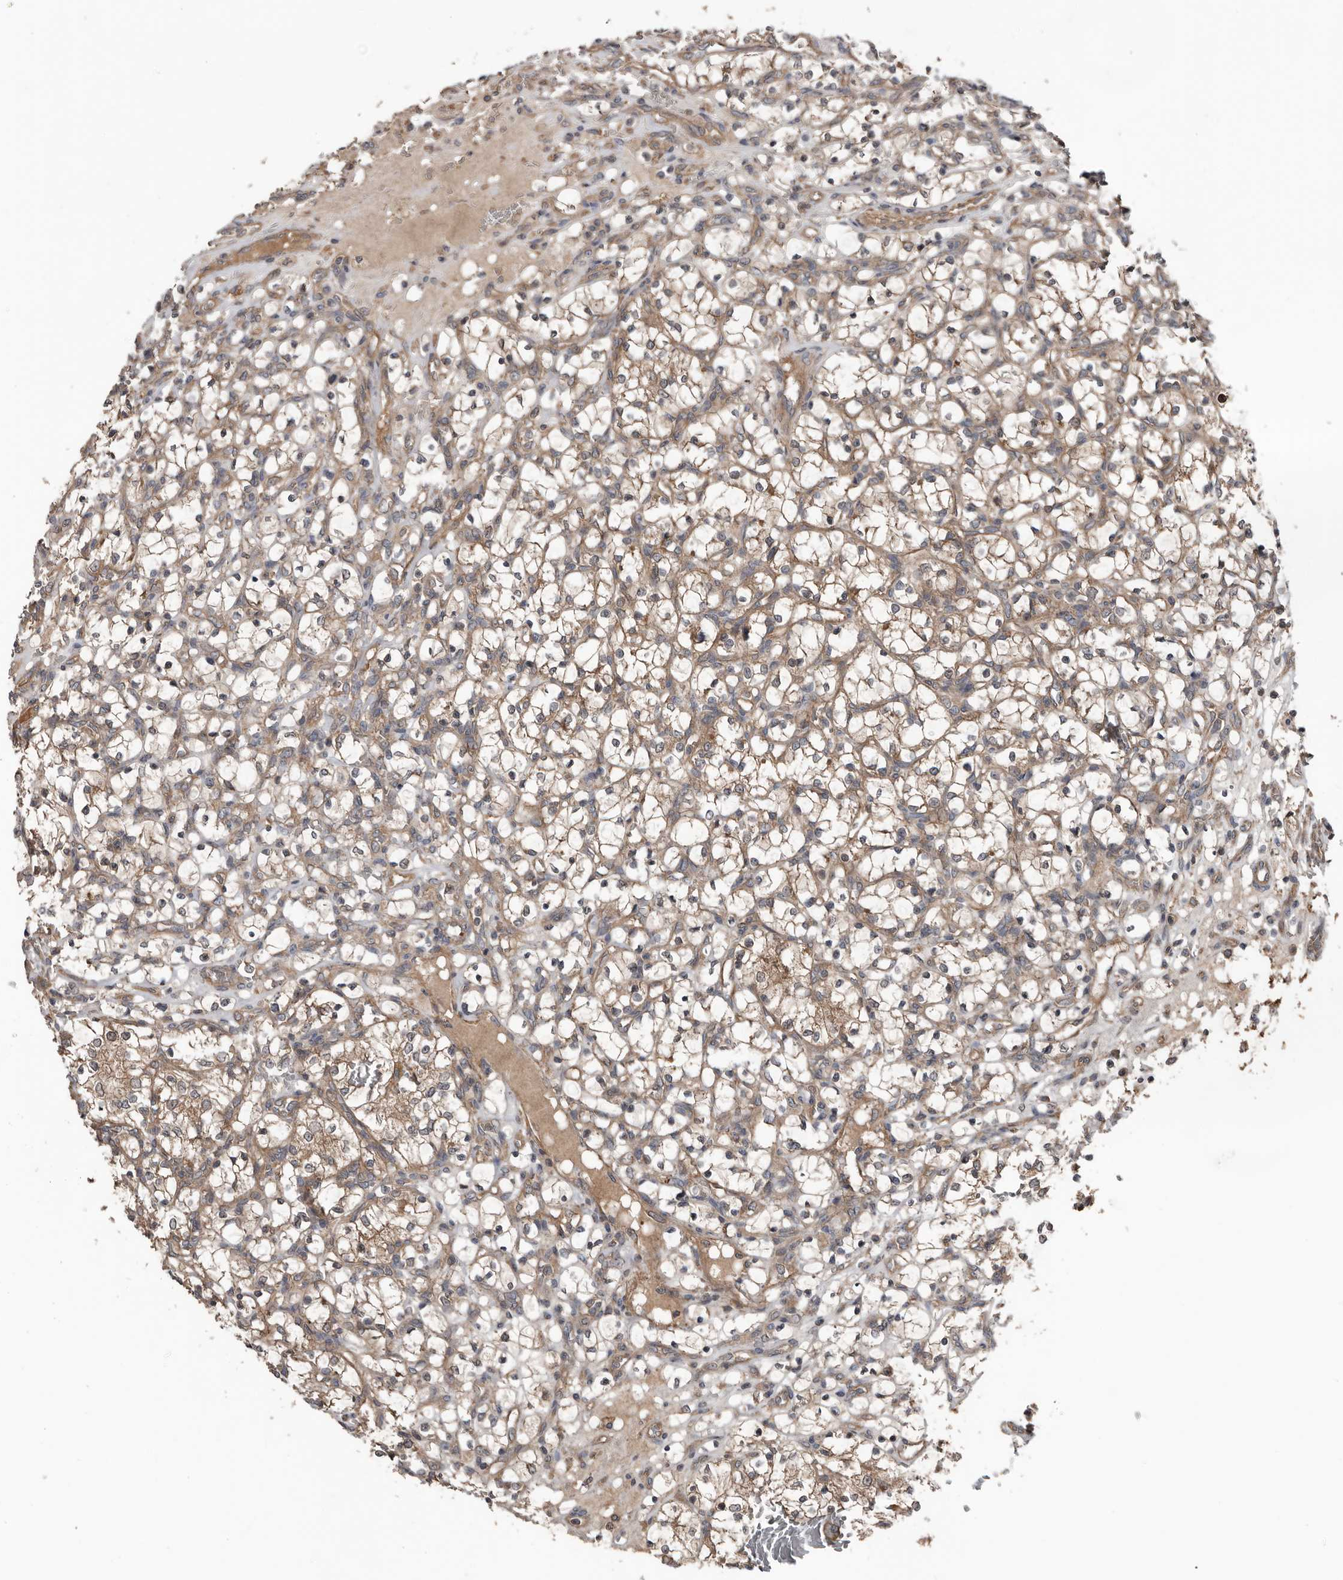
{"staining": {"intensity": "weak", "quantity": ">75%", "location": "cytoplasmic/membranous"}, "tissue": "renal cancer", "cell_type": "Tumor cells", "image_type": "cancer", "snomed": [{"axis": "morphology", "description": "Adenocarcinoma, NOS"}, {"axis": "topography", "description": "Kidney"}], "caption": "DAB (3,3'-diaminobenzidine) immunohistochemical staining of adenocarcinoma (renal) demonstrates weak cytoplasmic/membranous protein positivity in approximately >75% of tumor cells.", "gene": "DNAJB4", "patient": {"sex": "female", "age": 69}}